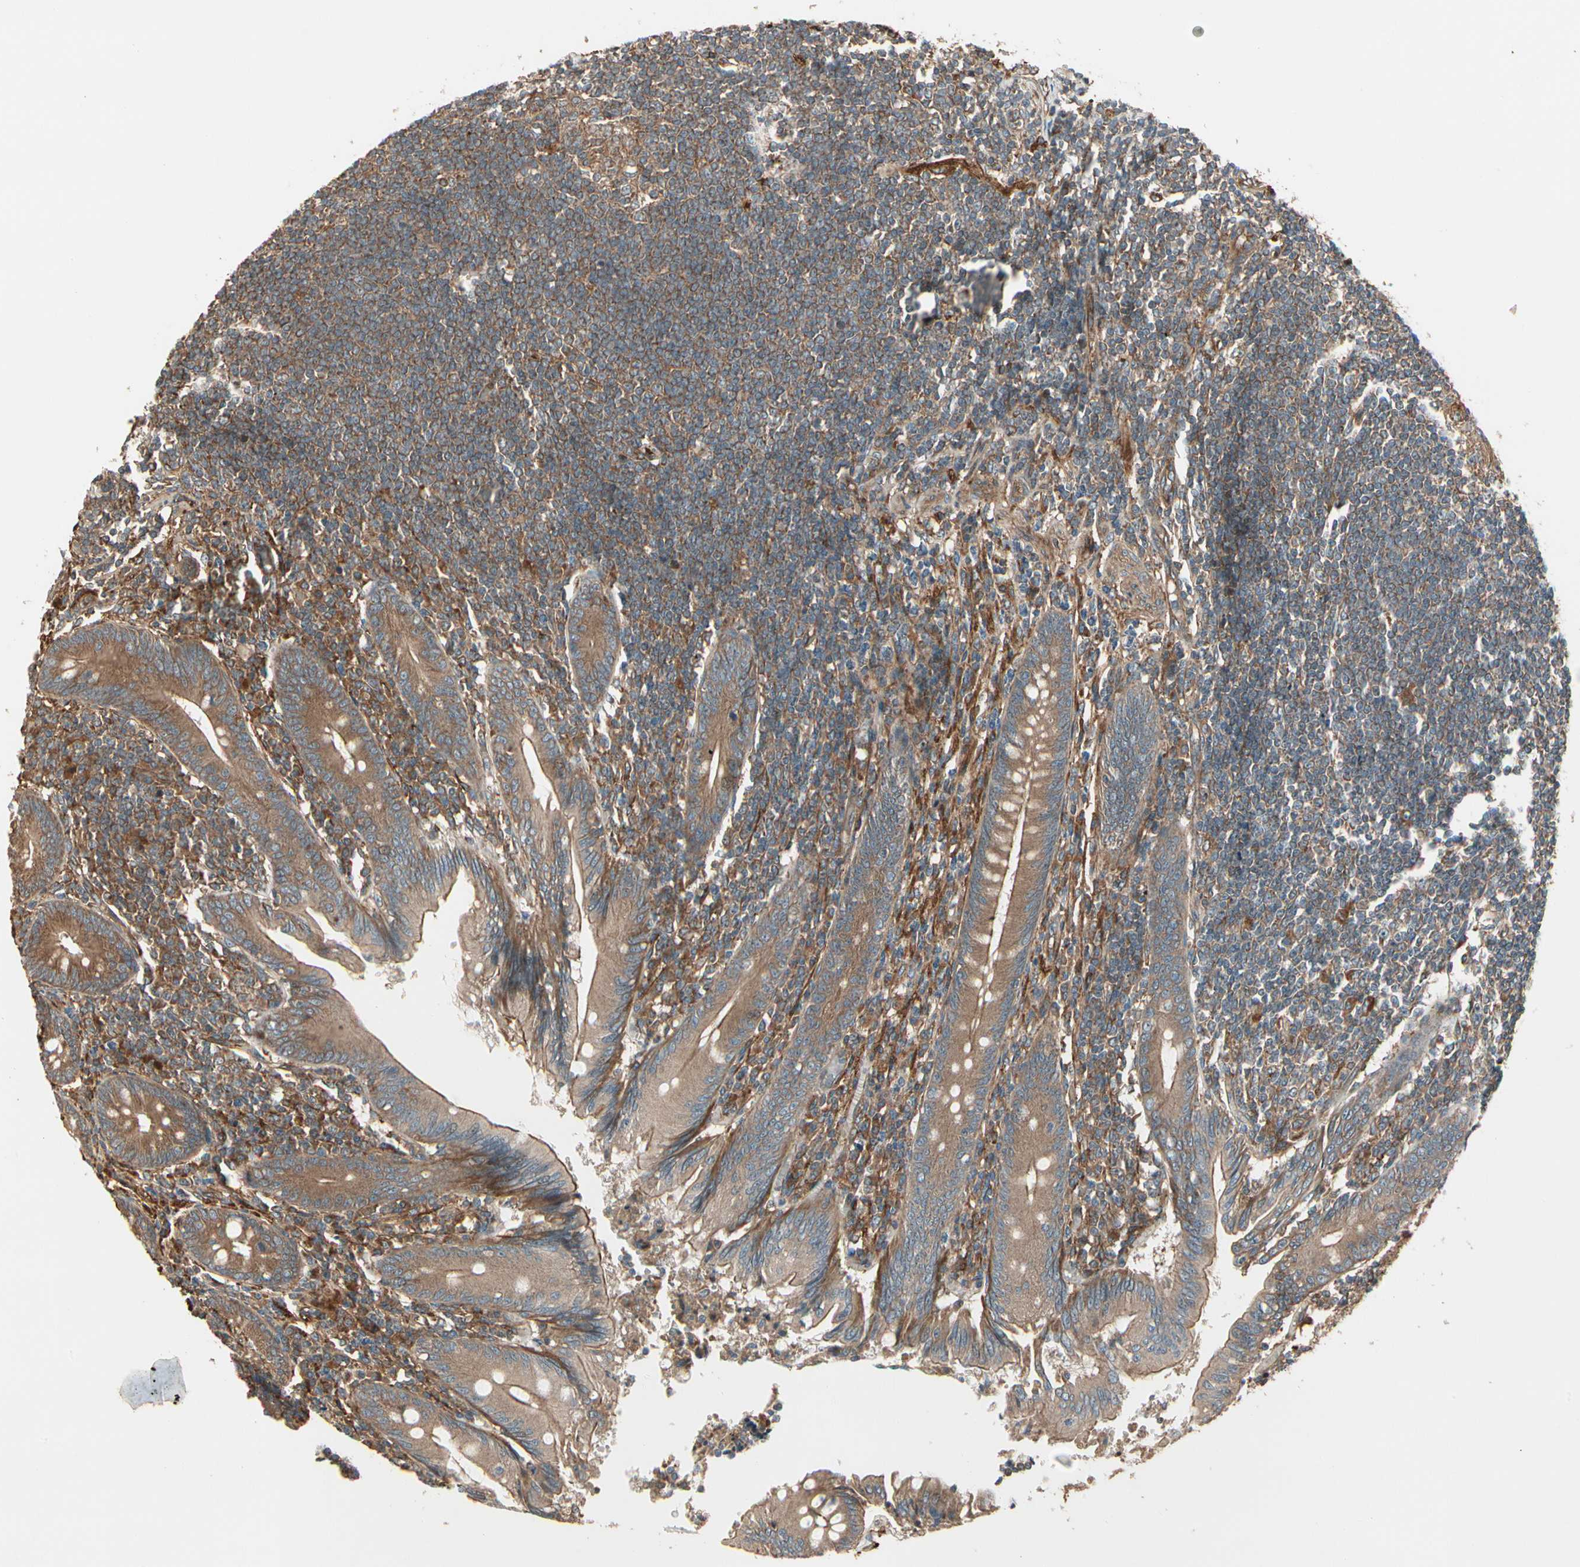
{"staining": {"intensity": "strong", "quantity": ">75%", "location": "cytoplasmic/membranous"}, "tissue": "appendix", "cell_type": "Glandular cells", "image_type": "normal", "snomed": [{"axis": "morphology", "description": "Normal tissue, NOS"}, {"axis": "morphology", "description": "Inflammation, NOS"}, {"axis": "topography", "description": "Appendix"}], "caption": "Human appendix stained with a brown dye exhibits strong cytoplasmic/membranous positive expression in approximately >75% of glandular cells.", "gene": "FKBP15", "patient": {"sex": "male", "age": 46}}